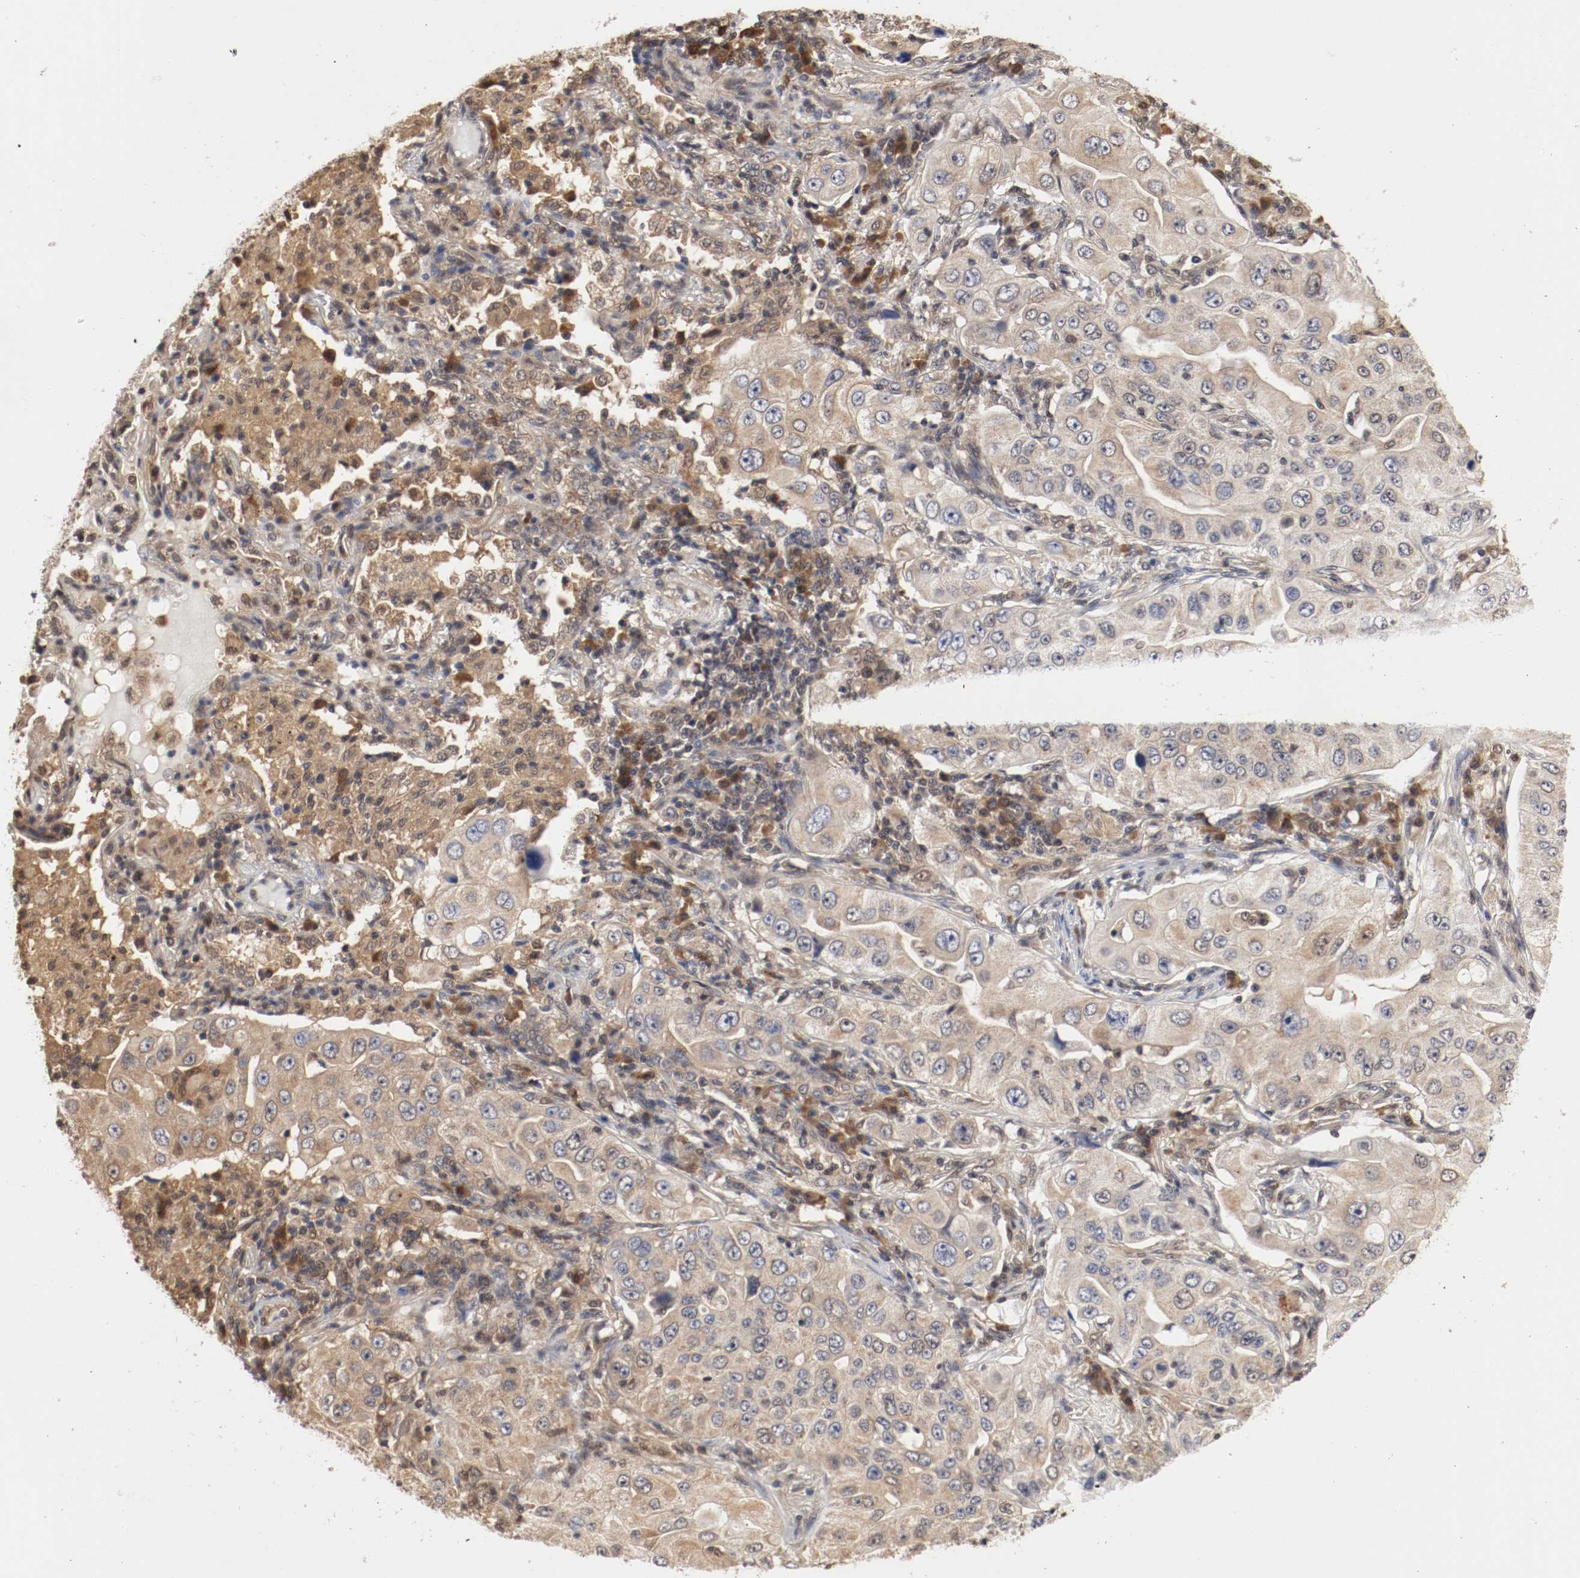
{"staining": {"intensity": "moderate", "quantity": ">75%", "location": "cytoplasmic/membranous"}, "tissue": "lung cancer", "cell_type": "Tumor cells", "image_type": "cancer", "snomed": [{"axis": "morphology", "description": "Adenocarcinoma, NOS"}, {"axis": "topography", "description": "Lung"}], "caption": "High-power microscopy captured an IHC photomicrograph of lung adenocarcinoma, revealing moderate cytoplasmic/membranous staining in about >75% of tumor cells.", "gene": "AFG3L2", "patient": {"sex": "male", "age": 84}}